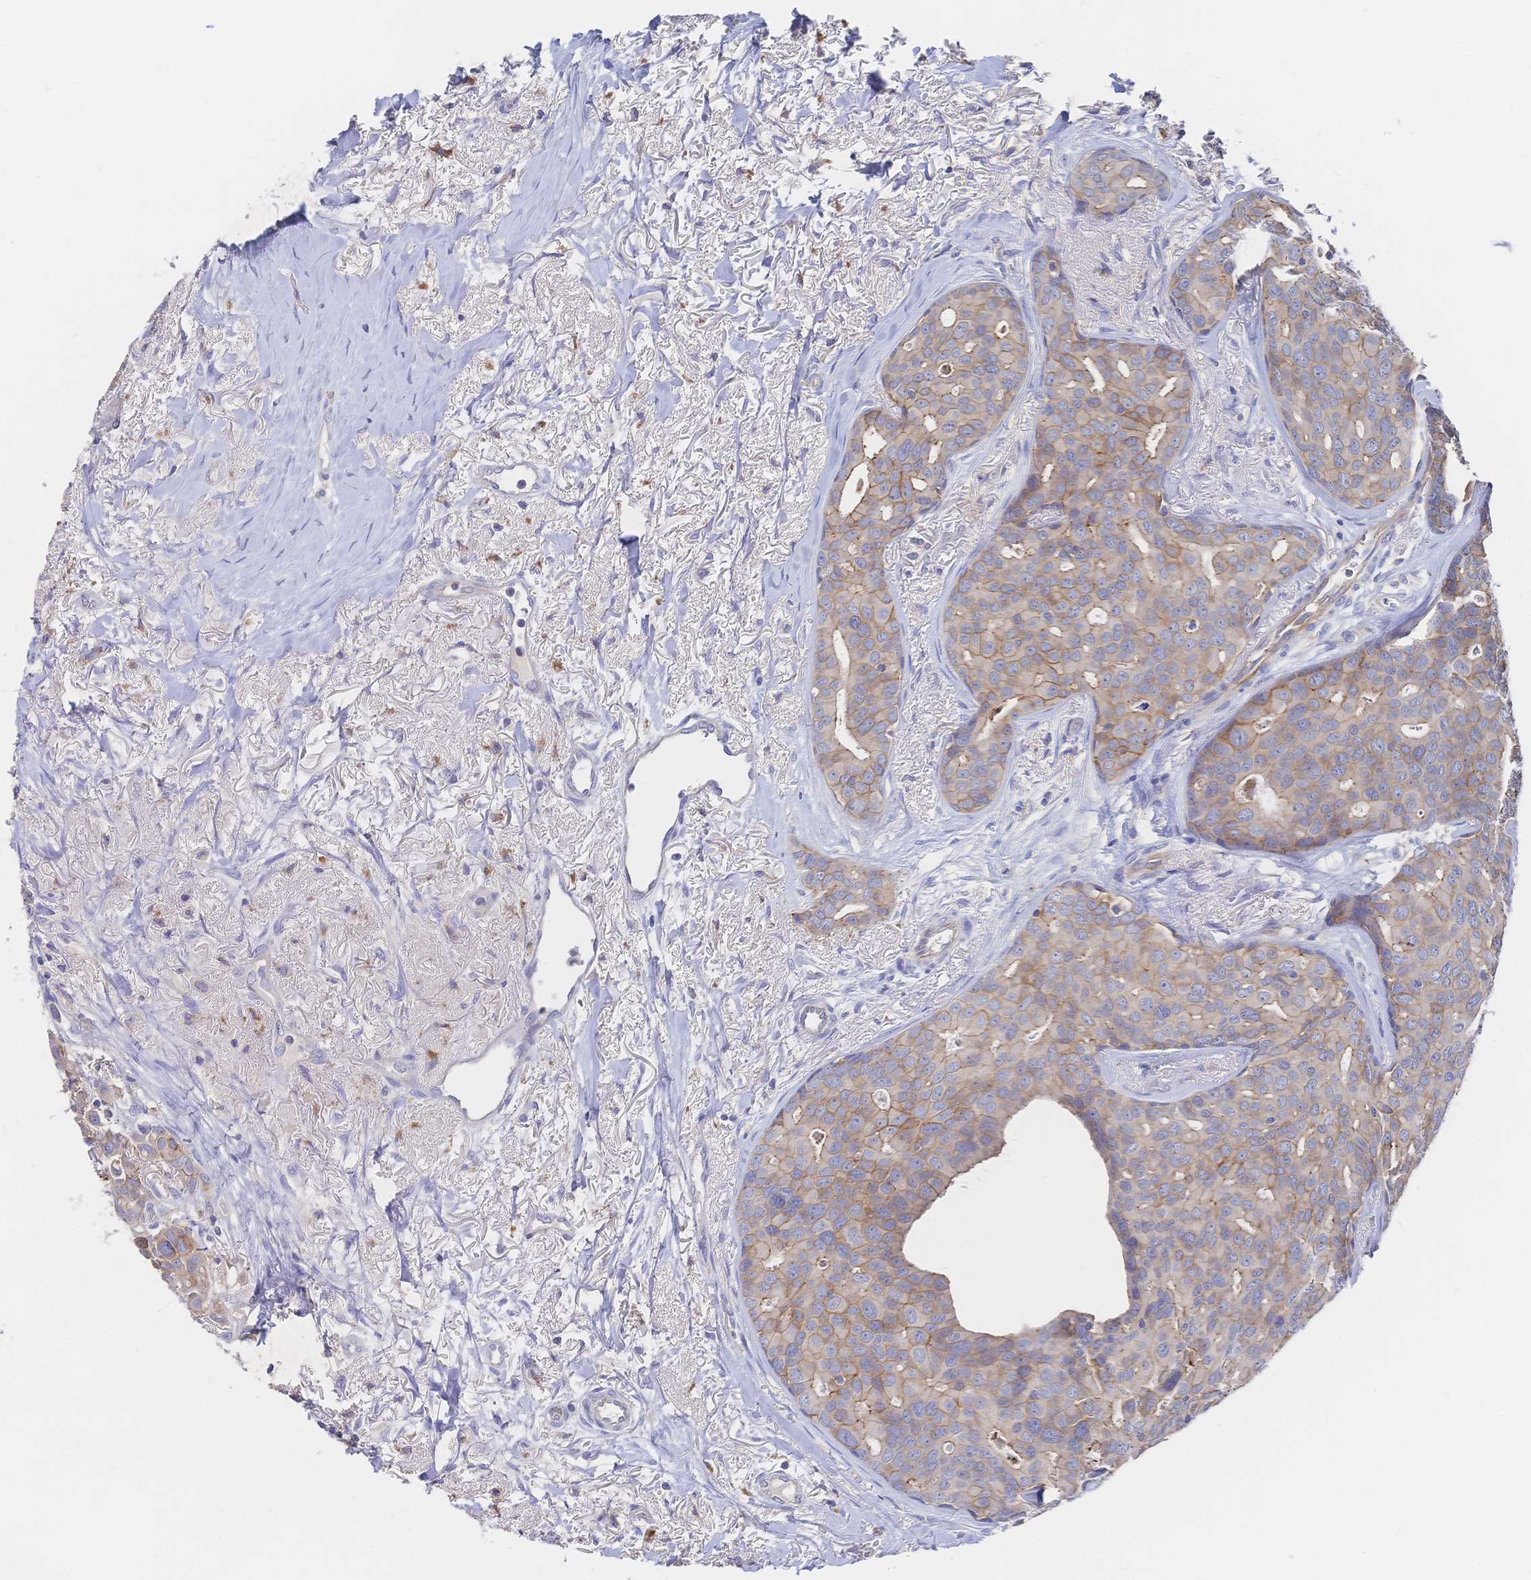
{"staining": {"intensity": "moderate", "quantity": "<25%", "location": "cytoplasmic/membranous"}, "tissue": "breast cancer", "cell_type": "Tumor cells", "image_type": "cancer", "snomed": [{"axis": "morphology", "description": "Duct carcinoma"}, {"axis": "topography", "description": "Breast"}], "caption": "Human breast cancer stained with a brown dye exhibits moderate cytoplasmic/membranous positive positivity in about <25% of tumor cells.", "gene": "F11R", "patient": {"sex": "female", "age": 54}}